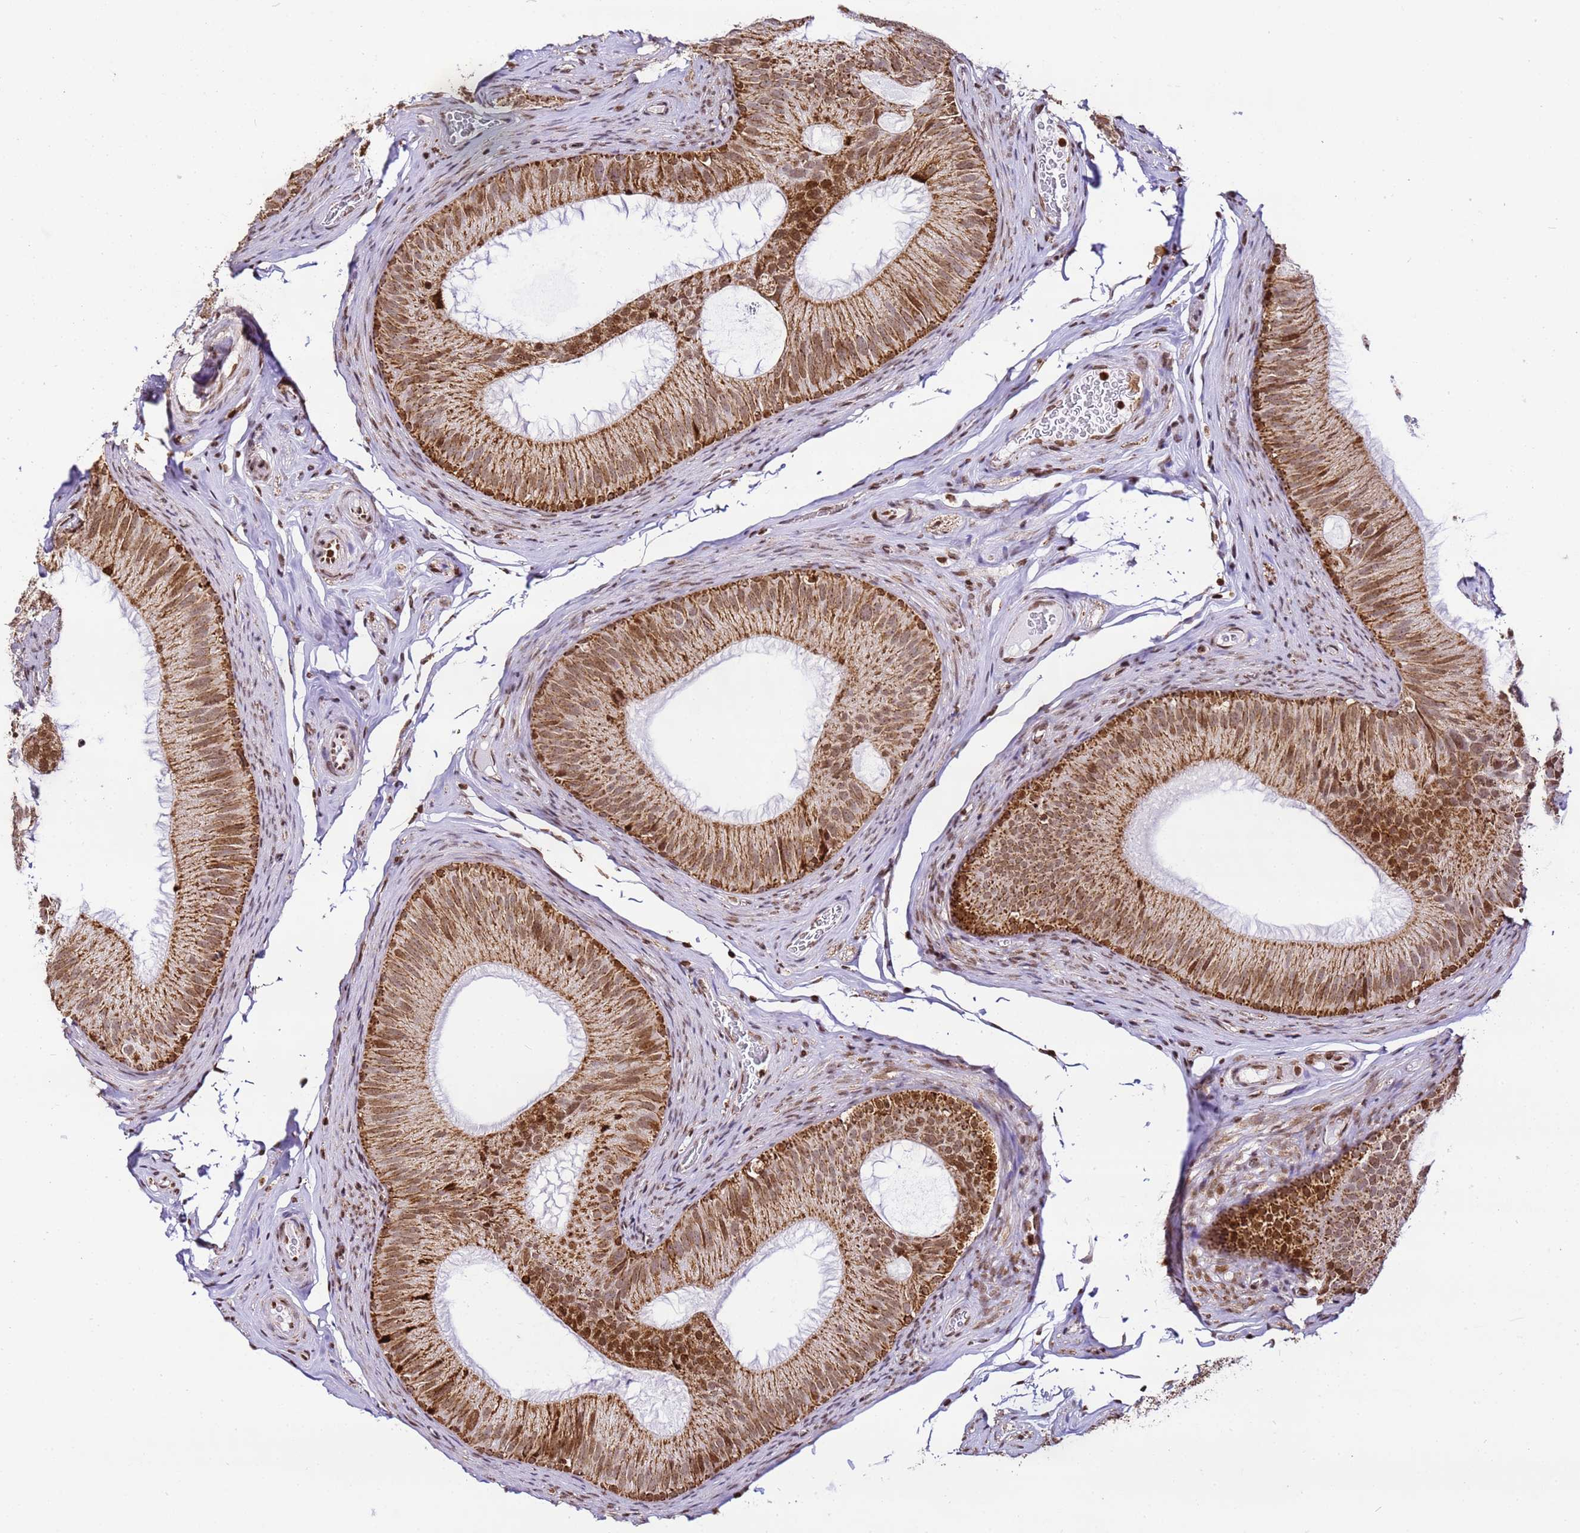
{"staining": {"intensity": "moderate", "quantity": ">75%", "location": "cytoplasmic/membranous,nuclear"}, "tissue": "epididymis", "cell_type": "Glandular cells", "image_type": "normal", "snomed": [{"axis": "morphology", "description": "Normal tissue, NOS"}, {"axis": "topography", "description": "Epididymis"}], "caption": "The micrograph shows a brown stain indicating the presence of a protein in the cytoplasmic/membranous,nuclear of glandular cells in epididymis.", "gene": "HSPE1", "patient": {"sex": "male", "age": 34}}